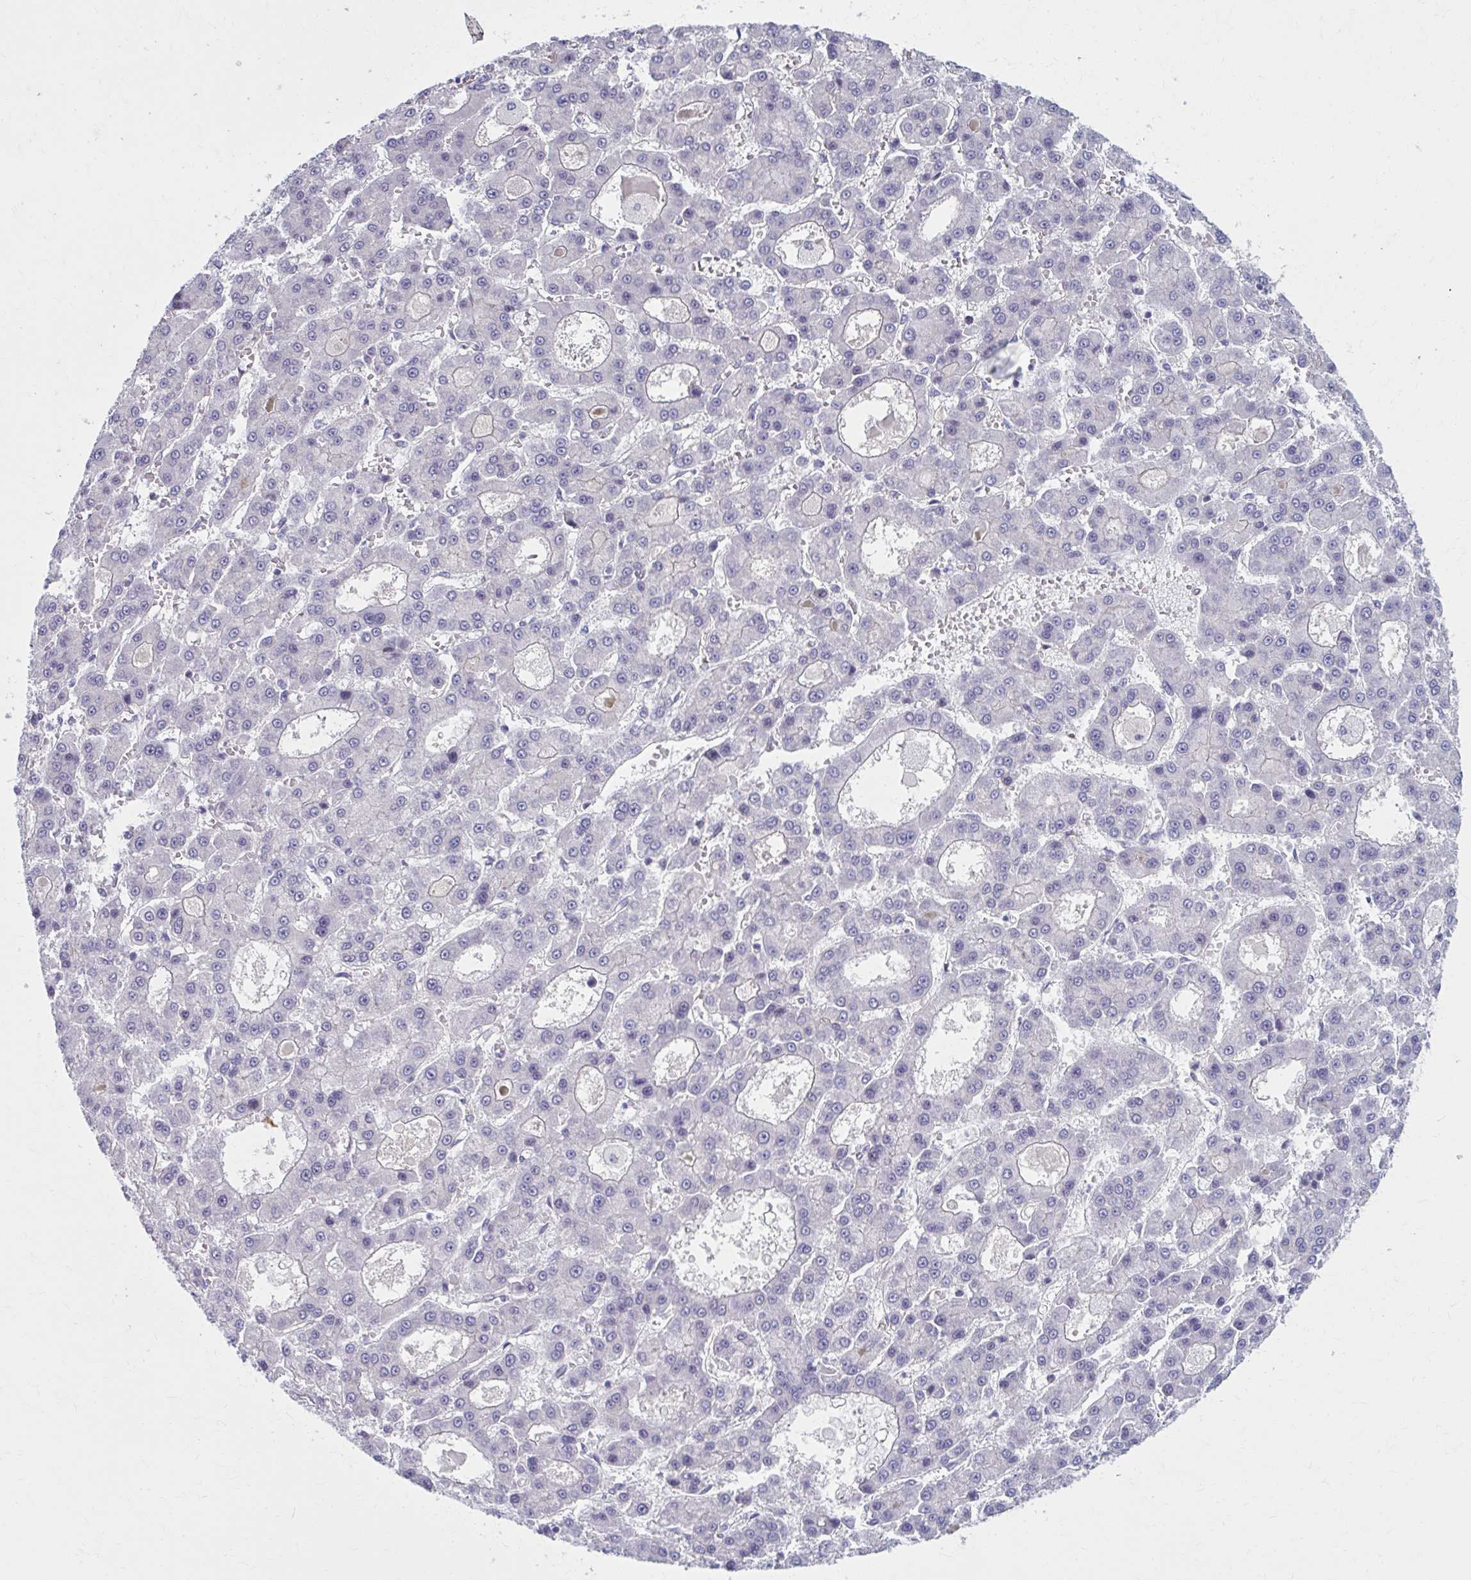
{"staining": {"intensity": "negative", "quantity": "none", "location": "none"}, "tissue": "liver cancer", "cell_type": "Tumor cells", "image_type": "cancer", "snomed": [{"axis": "morphology", "description": "Carcinoma, Hepatocellular, NOS"}, {"axis": "topography", "description": "Liver"}], "caption": "This is a image of immunohistochemistry staining of liver cancer, which shows no expression in tumor cells. (Stains: DAB (3,3'-diaminobenzidine) immunohistochemistry (IHC) with hematoxylin counter stain, Microscopy: brightfield microscopy at high magnification).", "gene": "CHST3", "patient": {"sex": "male", "age": 70}}